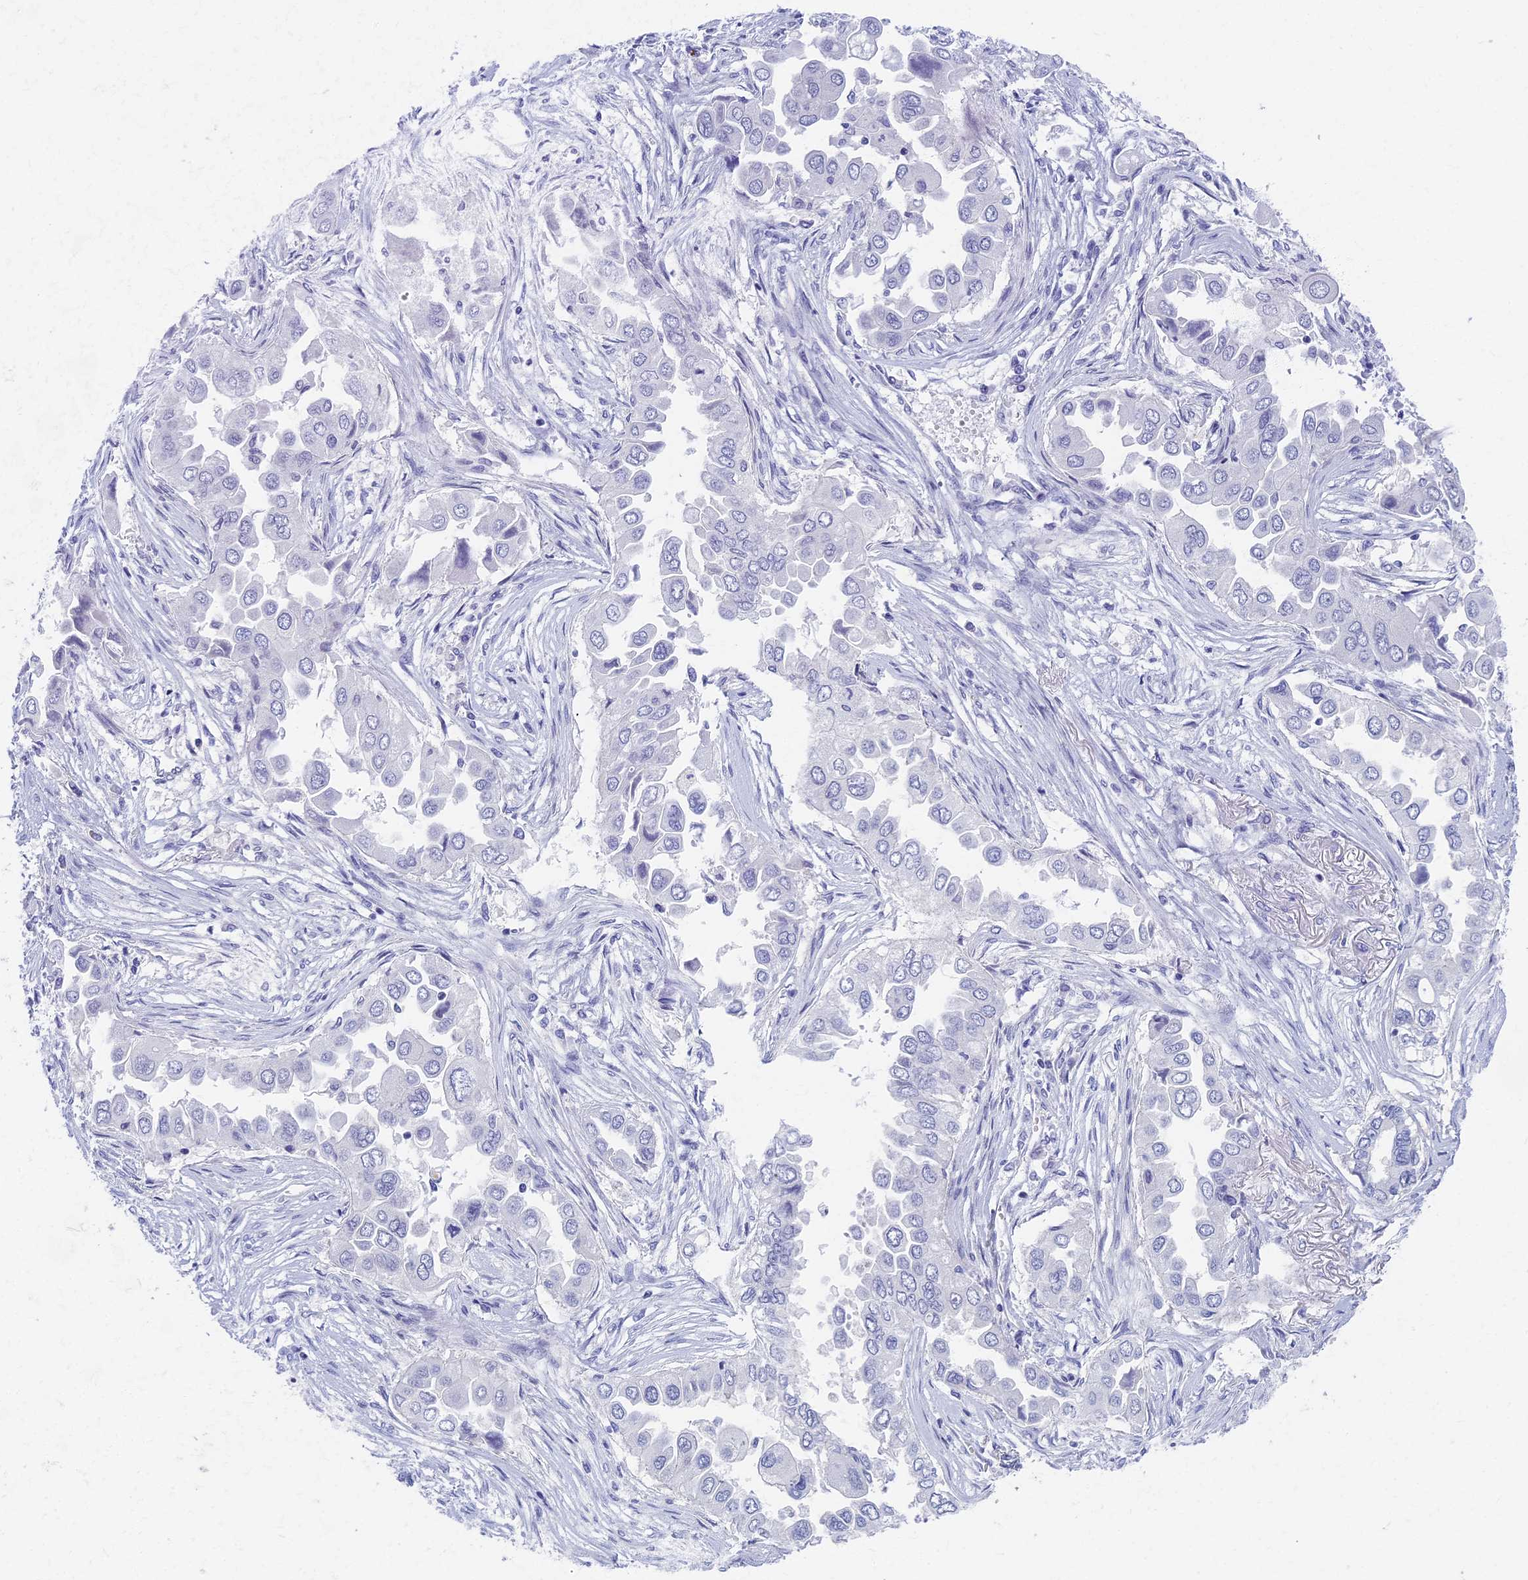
{"staining": {"intensity": "negative", "quantity": "none", "location": "none"}, "tissue": "lung cancer", "cell_type": "Tumor cells", "image_type": "cancer", "snomed": [{"axis": "morphology", "description": "Adenocarcinoma, NOS"}, {"axis": "topography", "description": "Lung"}], "caption": "Immunohistochemistry (IHC) histopathology image of neoplastic tissue: lung cancer stained with DAB displays no significant protein positivity in tumor cells.", "gene": "AP4E1", "patient": {"sex": "female", "age": 76}}